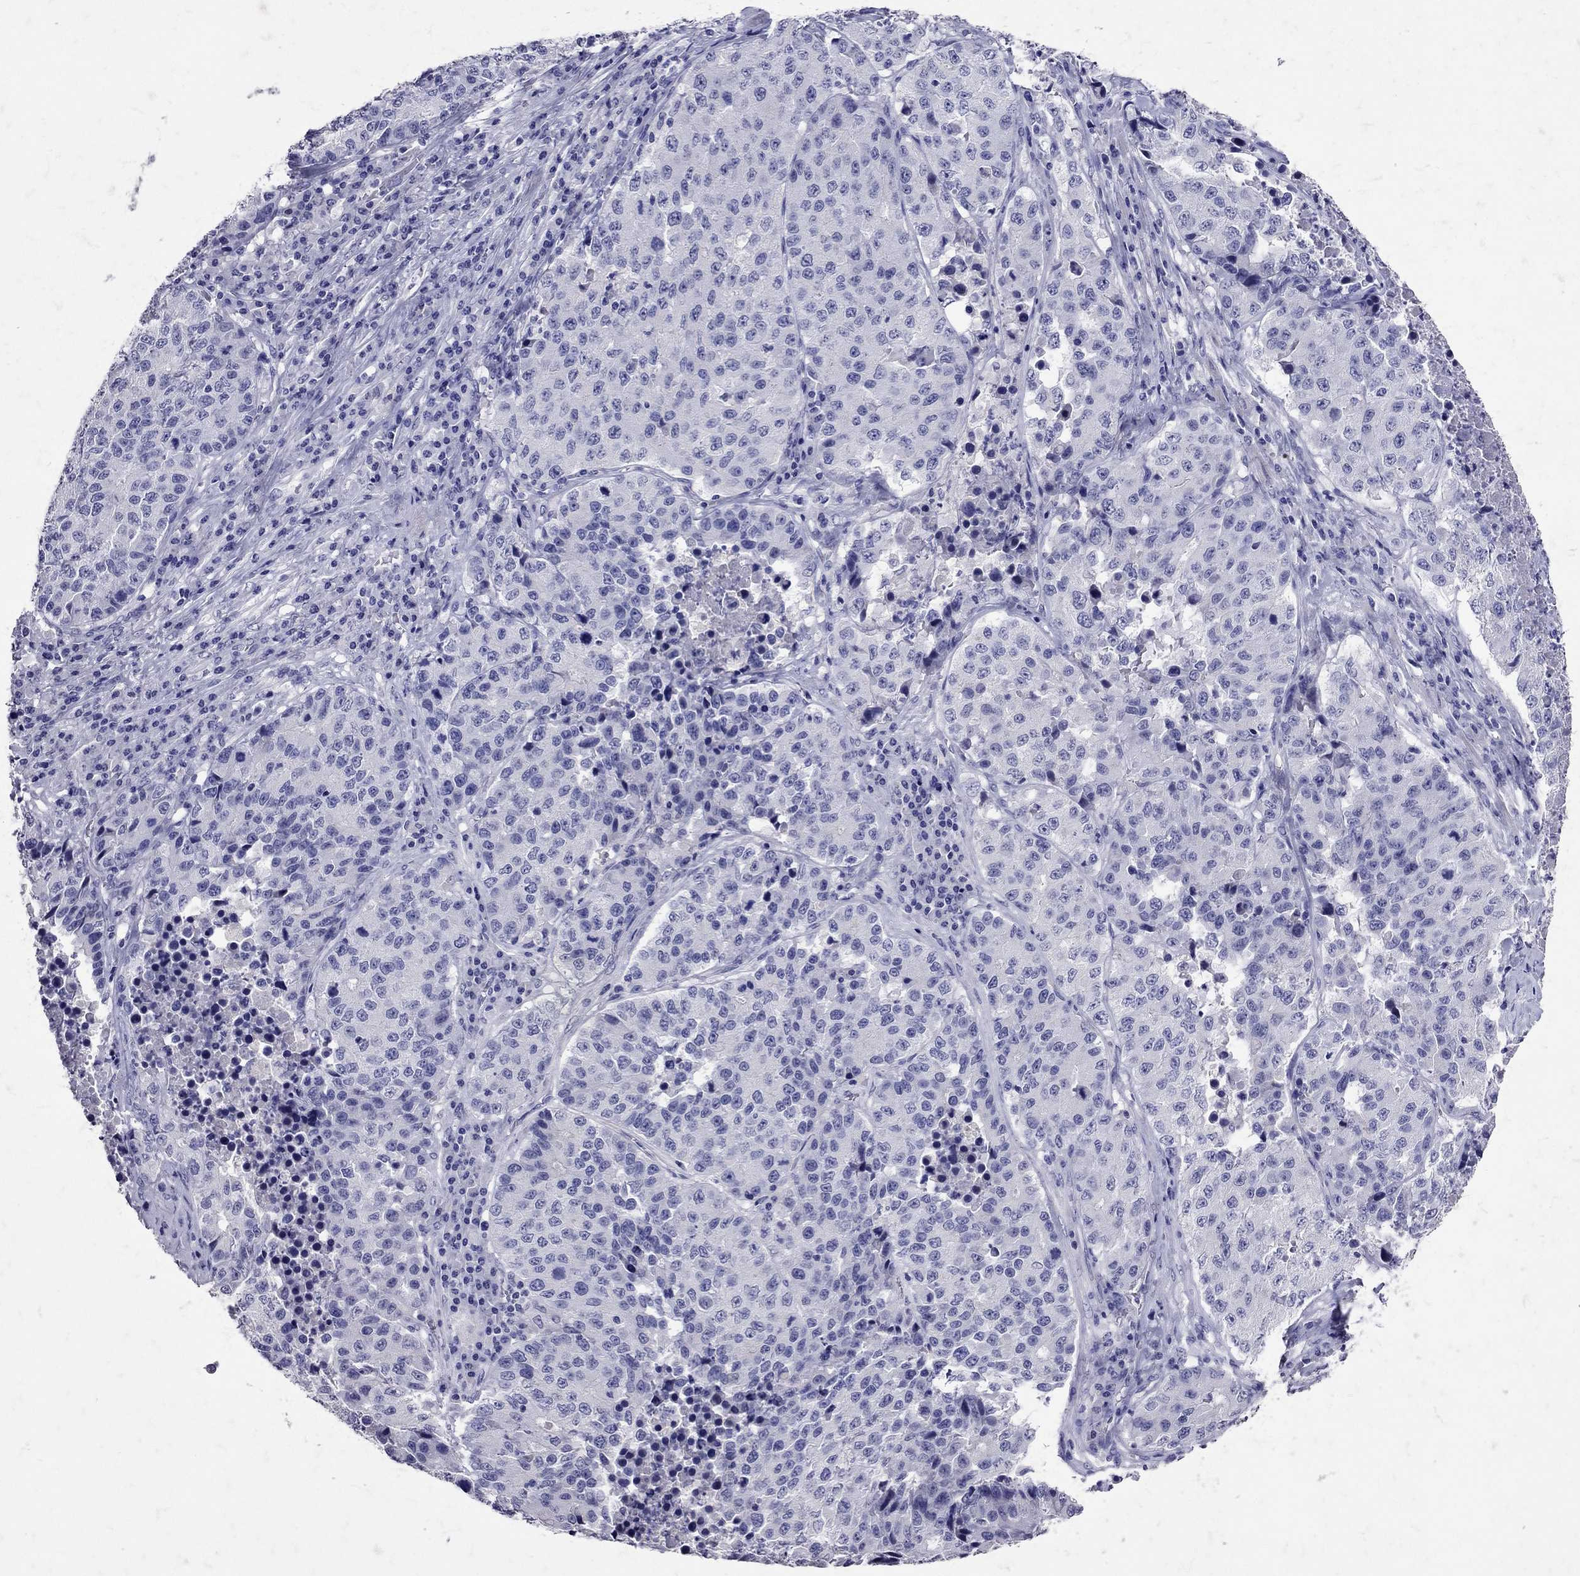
{"staining": {"intensity": "negative", "quantity": "none", "location": "none"}, "tissue": "stomach cancer", "cell_type": "Tumor cells", "image_type": "cancer", "snomed": [{"axis": "morphology", "description": "Adenocarcinoma, NOS"}, {"axis": "topography", "description": "Stomach"}], "caption": "This is an immunohistochemistry (IHC) photomicrograph of human adenocarcinoma (stomach). There is no positivity in tumor cells.", "gene": "SST", "patient": {"sex": "male", "age": 71}}